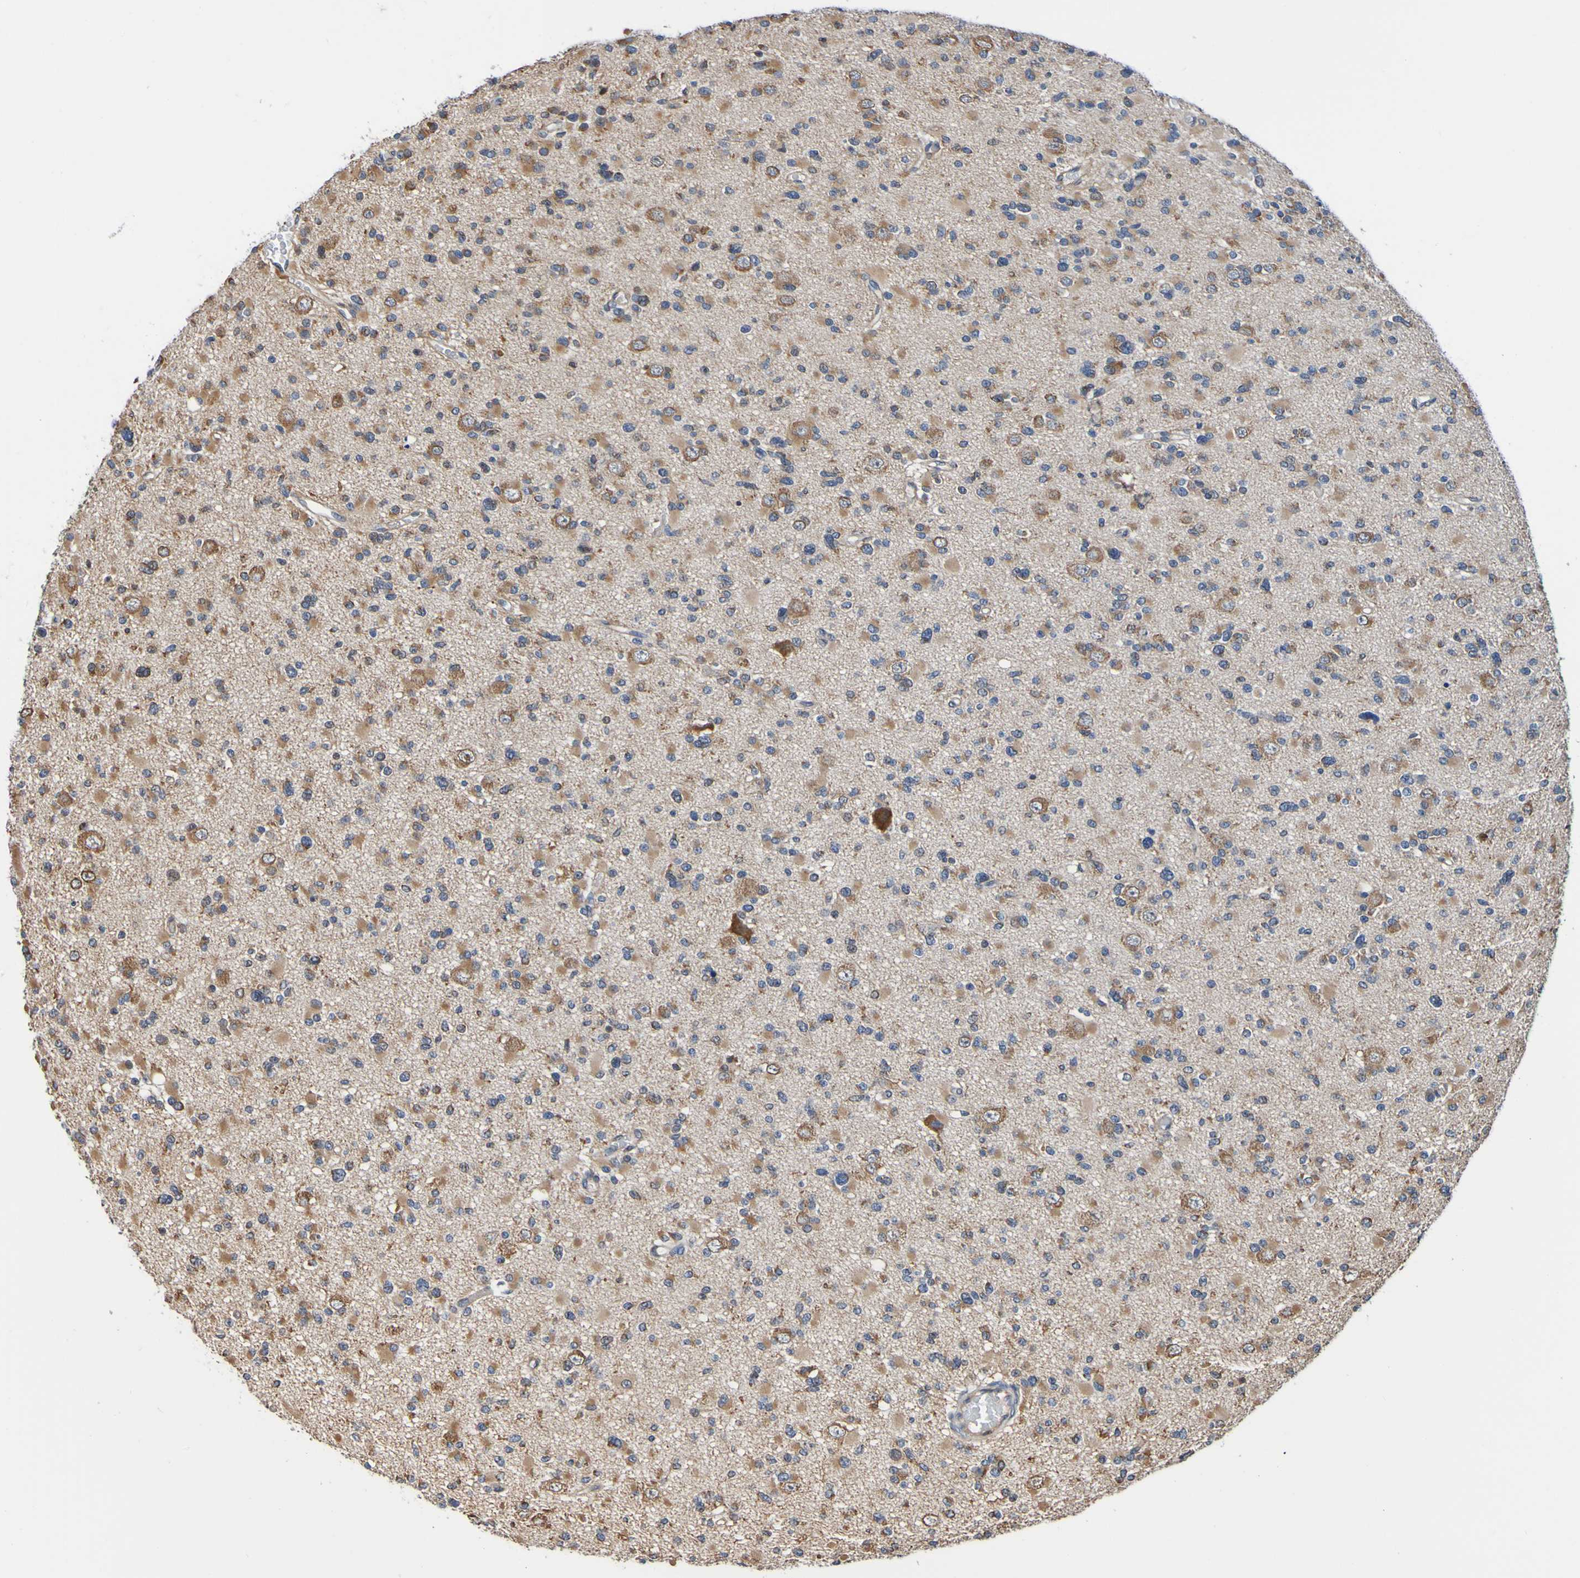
{"staining": {"intensity": "moderate", "quantity": "25%-75%", "location": "cytoplasmic/membranous"}, "tissue": "glioma", "cell_type": "Tumor cells", "image_type": "cancer", "snomed": [{"axis": "morphology", "description": "Glioma, malignant, Low grade"}, {"axis": "topography", "description": "Brain"}], "caption": "This histopathology image displays immunohistochemistry (IHC) staining of human glioma, with medium moderate cytoplasmic/membranous positivity in about 25%-75% of tumor cells.", "gene": "AXIN1", "patient": {"sex": "female", "age": 22}}